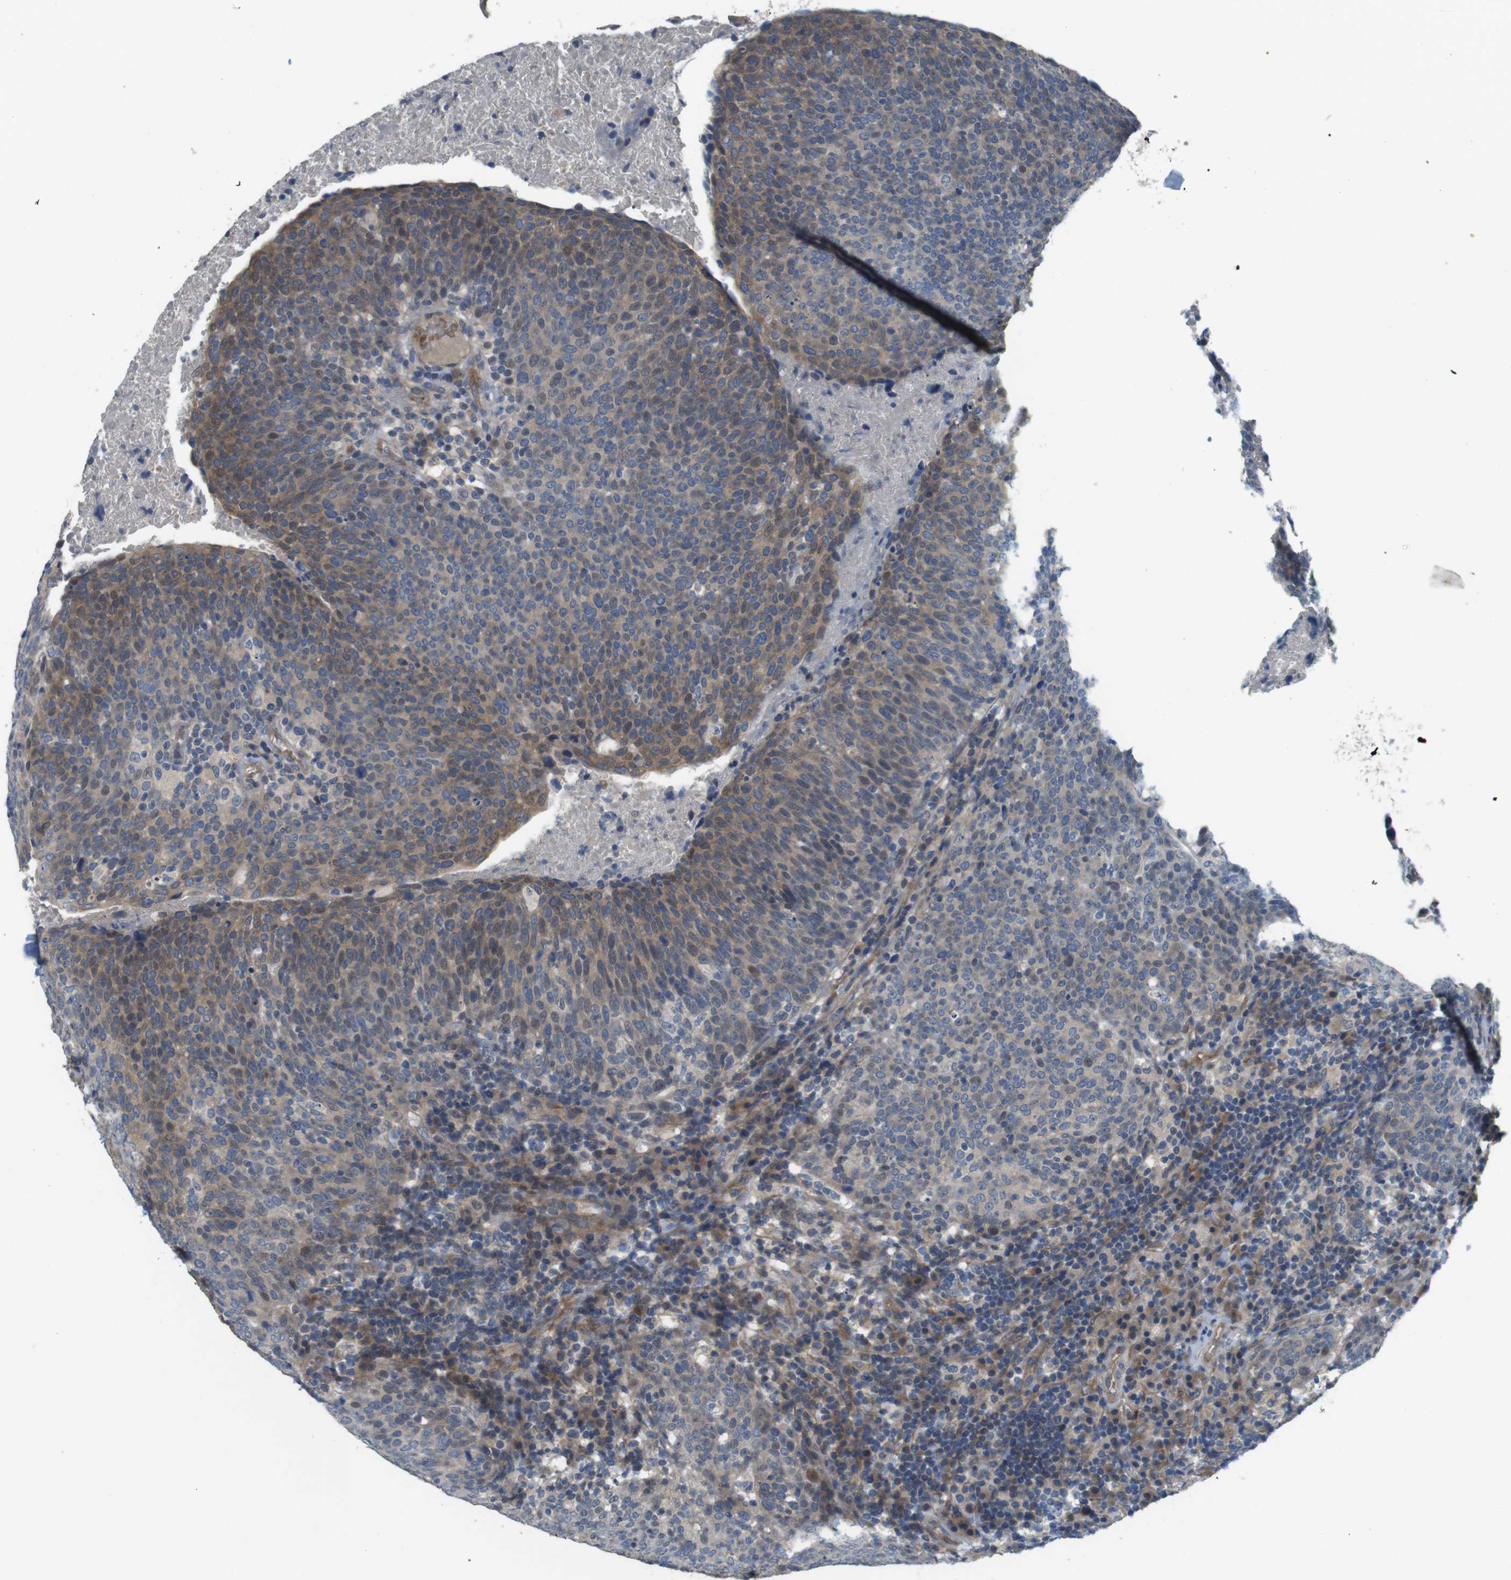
{"staining": {"intensity": "weak", "quantity": "25%-75%", "location": "cytoplasmic/membranous,nuclear"}, "tissue": "head and neck cancer", "cell_type": "Tumor cells", "image_type": "cancer", "snomed": [{"axis": "morphology", "description": "Squamous cell carcinoma, NOS"}, {"axis": "morphology", "description": "Squamous cell carcinoma, metastatic, NOS"}, {"axis": "topography", "description": "Lymph node"}, {"axis": "topography", "description": "Head-Neck"}], "caption": "Immunohistochemistry (IHC) micrograph of human head and neck metastatic squamous cell carcinoma stained for a protein (brown), which displays low levels of weak cytoplasmic/membranous and nuclear expression in about 25%-75% of tumor cells.", "gene": "ABHD15", "patient": {"sex": "male", "age": 62}}